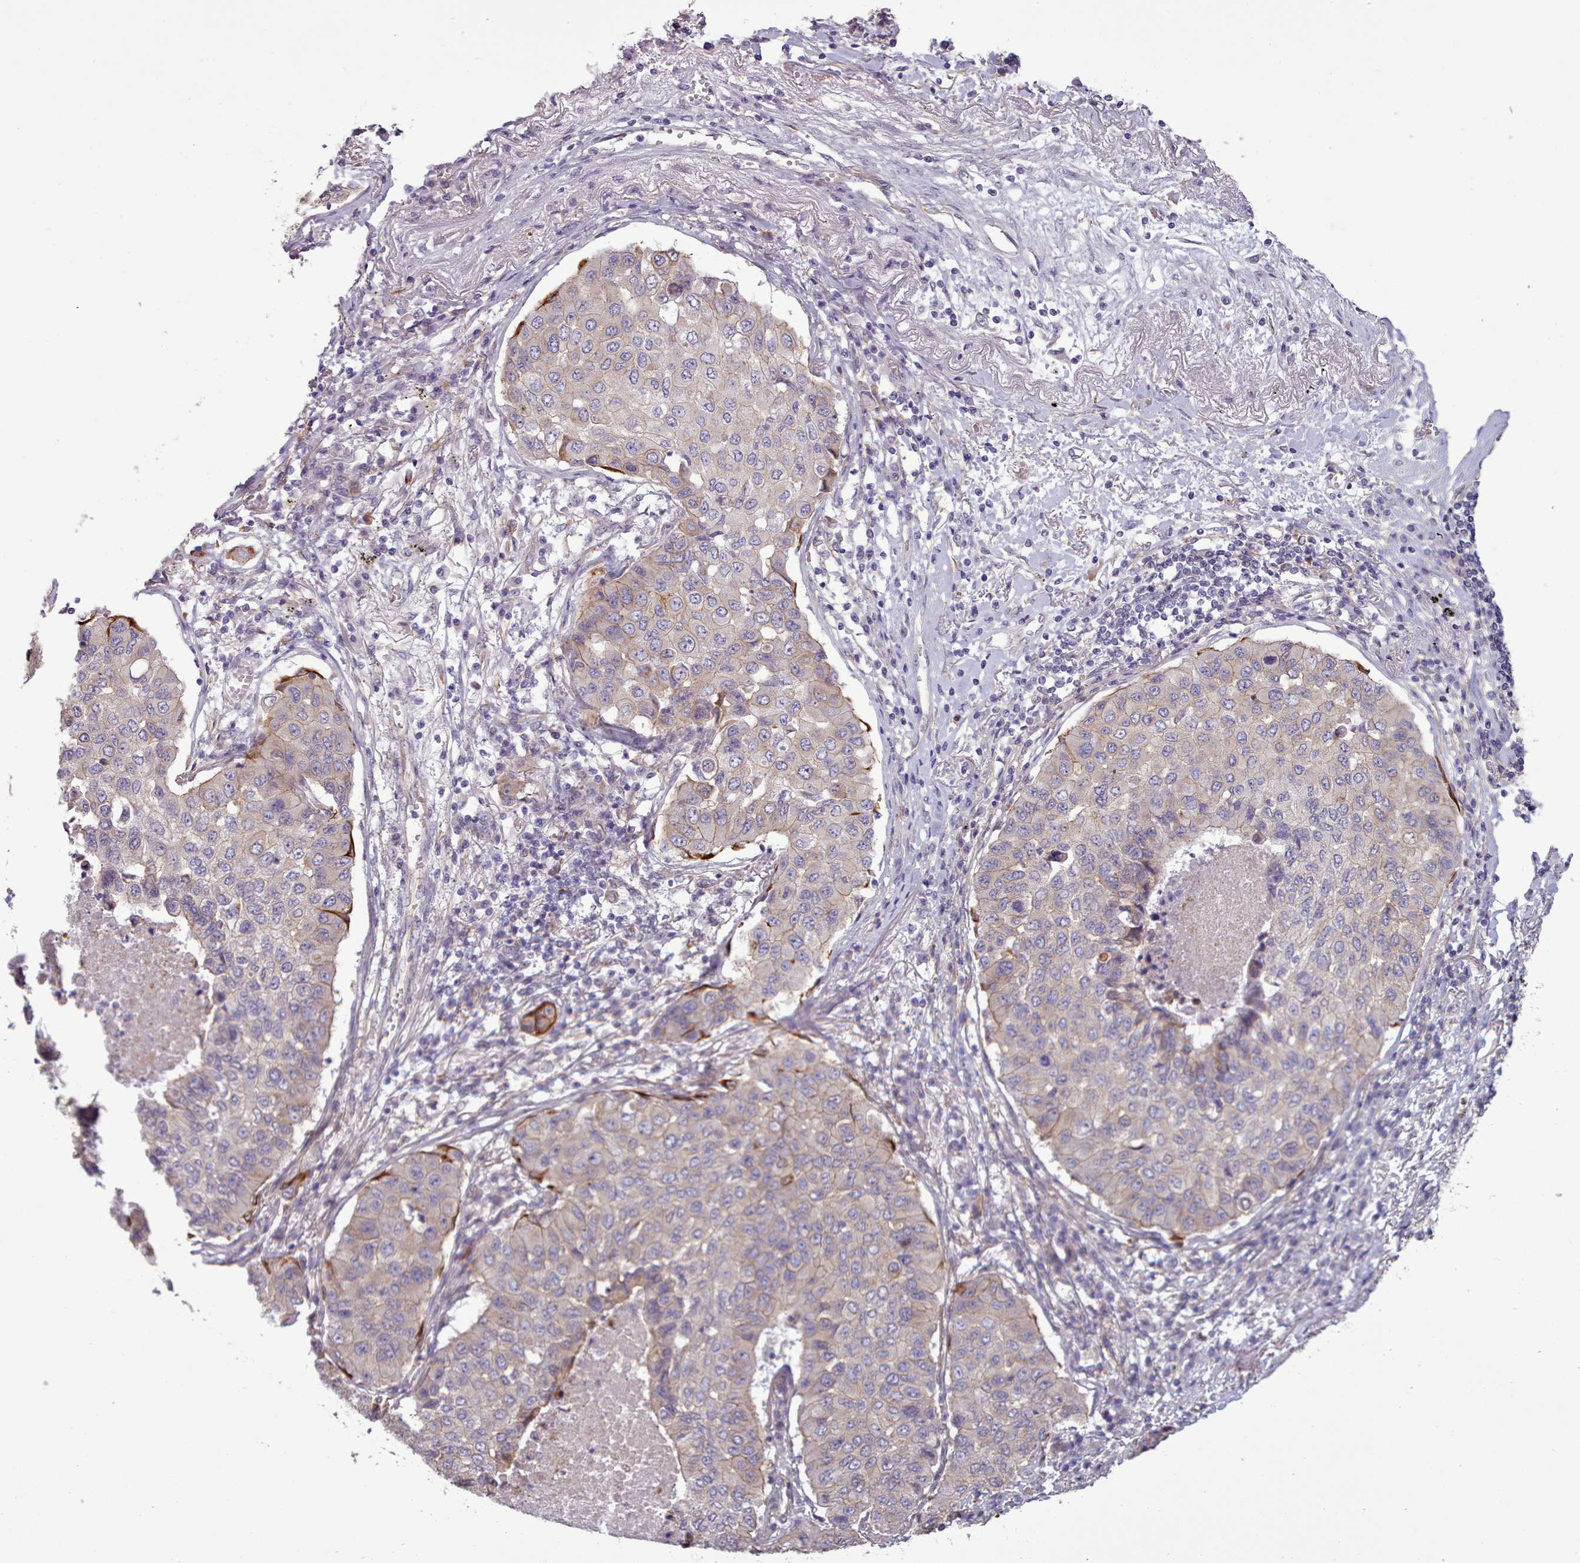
{"staining": {"intensity": "strong", "quantity": "<25%", "location": "cytoplasmic/membranous"}, "tissue": "lung cancer", "cell_type": "Tumor cells", "image_type": "cancer", "snomed": [{"axis": "morphology", "description": "Squamous cell carcinoma, NOS"}, {"axis": "topography", "description": "Lung"}], "caption": "Human squamous cell carcinoma (lung) stained with a protein marker reveals strong staining in tumor cells.", "gene": "PLD4", "patient": {"sex": "male", "age": 74}}